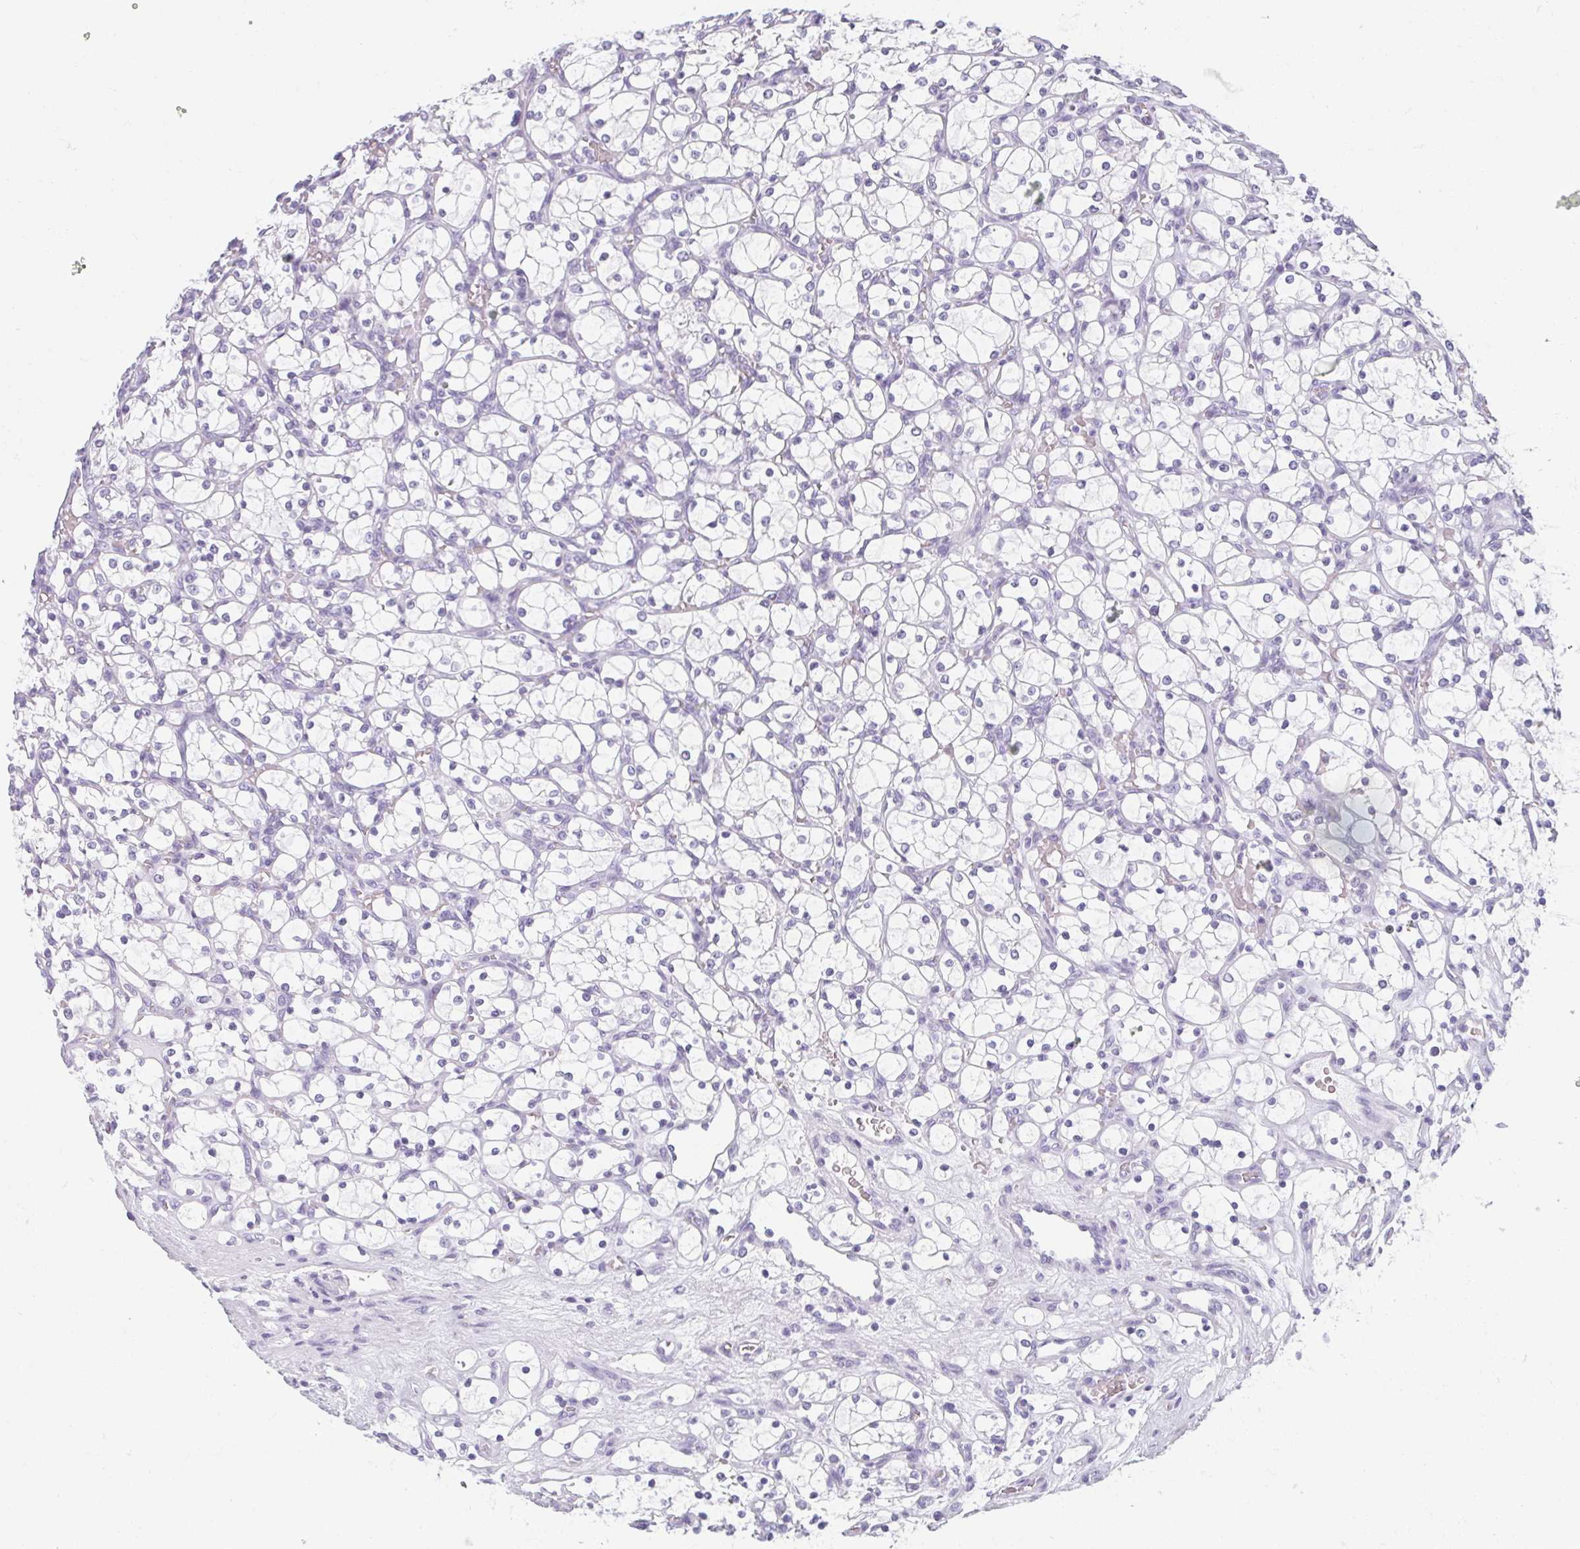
{"staining": {"intensity": "negative", "quantity": "none", "location": "none"}, "tissue": "renal cancer", "cell_type": "Tumor cells", "image_type": "cancer", "snomed": [{"axis": "morphology", "description": "Adenocarcinoma, NOS"}, {"axis": "topography", "description": "Kidney"}], "caption": "A high-resolution histopathology image shows IHC staining of renal cancer (adenocarcinoma), which reveals no significant positivity in tumor cells.", "gene": "MOBP", "patient": {"sex": "female", "age": 69}}